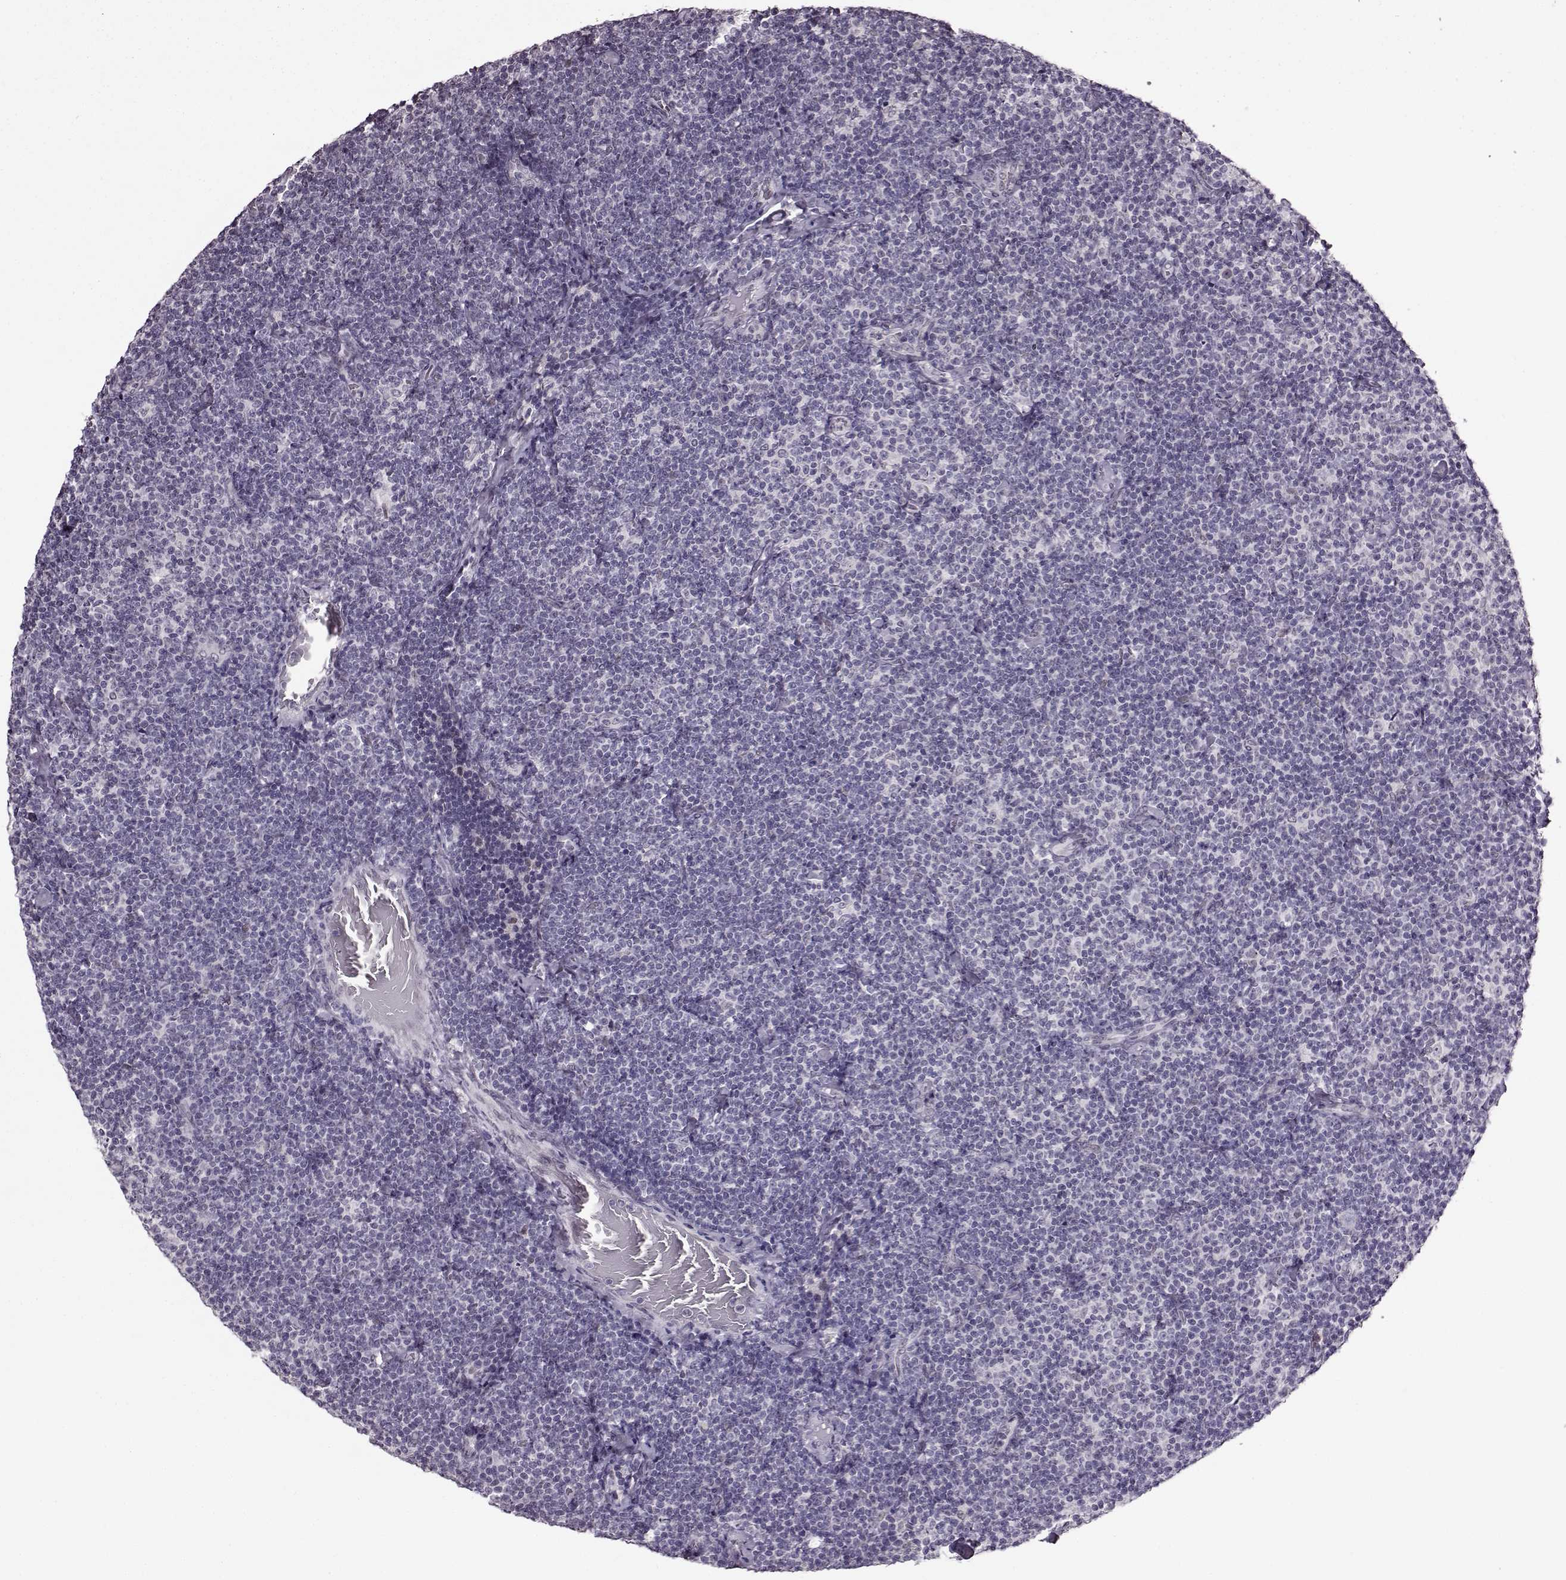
{"staining": {"intensity": "negative", "quantity": "none", "location": "none"}, "tissue": "lymphoma", "cell_type": "Tumor cells", "image_type": "cancer", "snomed": [{"axis": "morphology", "description": "Malignant lymphoma, non-Hodgkin's type, Low grade"}, {"axis": "topography", "description": "Lymph node"}], "caption": "IHC histopathology image of human lymphoma stained for a protein (brown), which displays no staining in tumor cells.", "gene": "STX1B", "patient": {"sex": "male", "age": 81}}